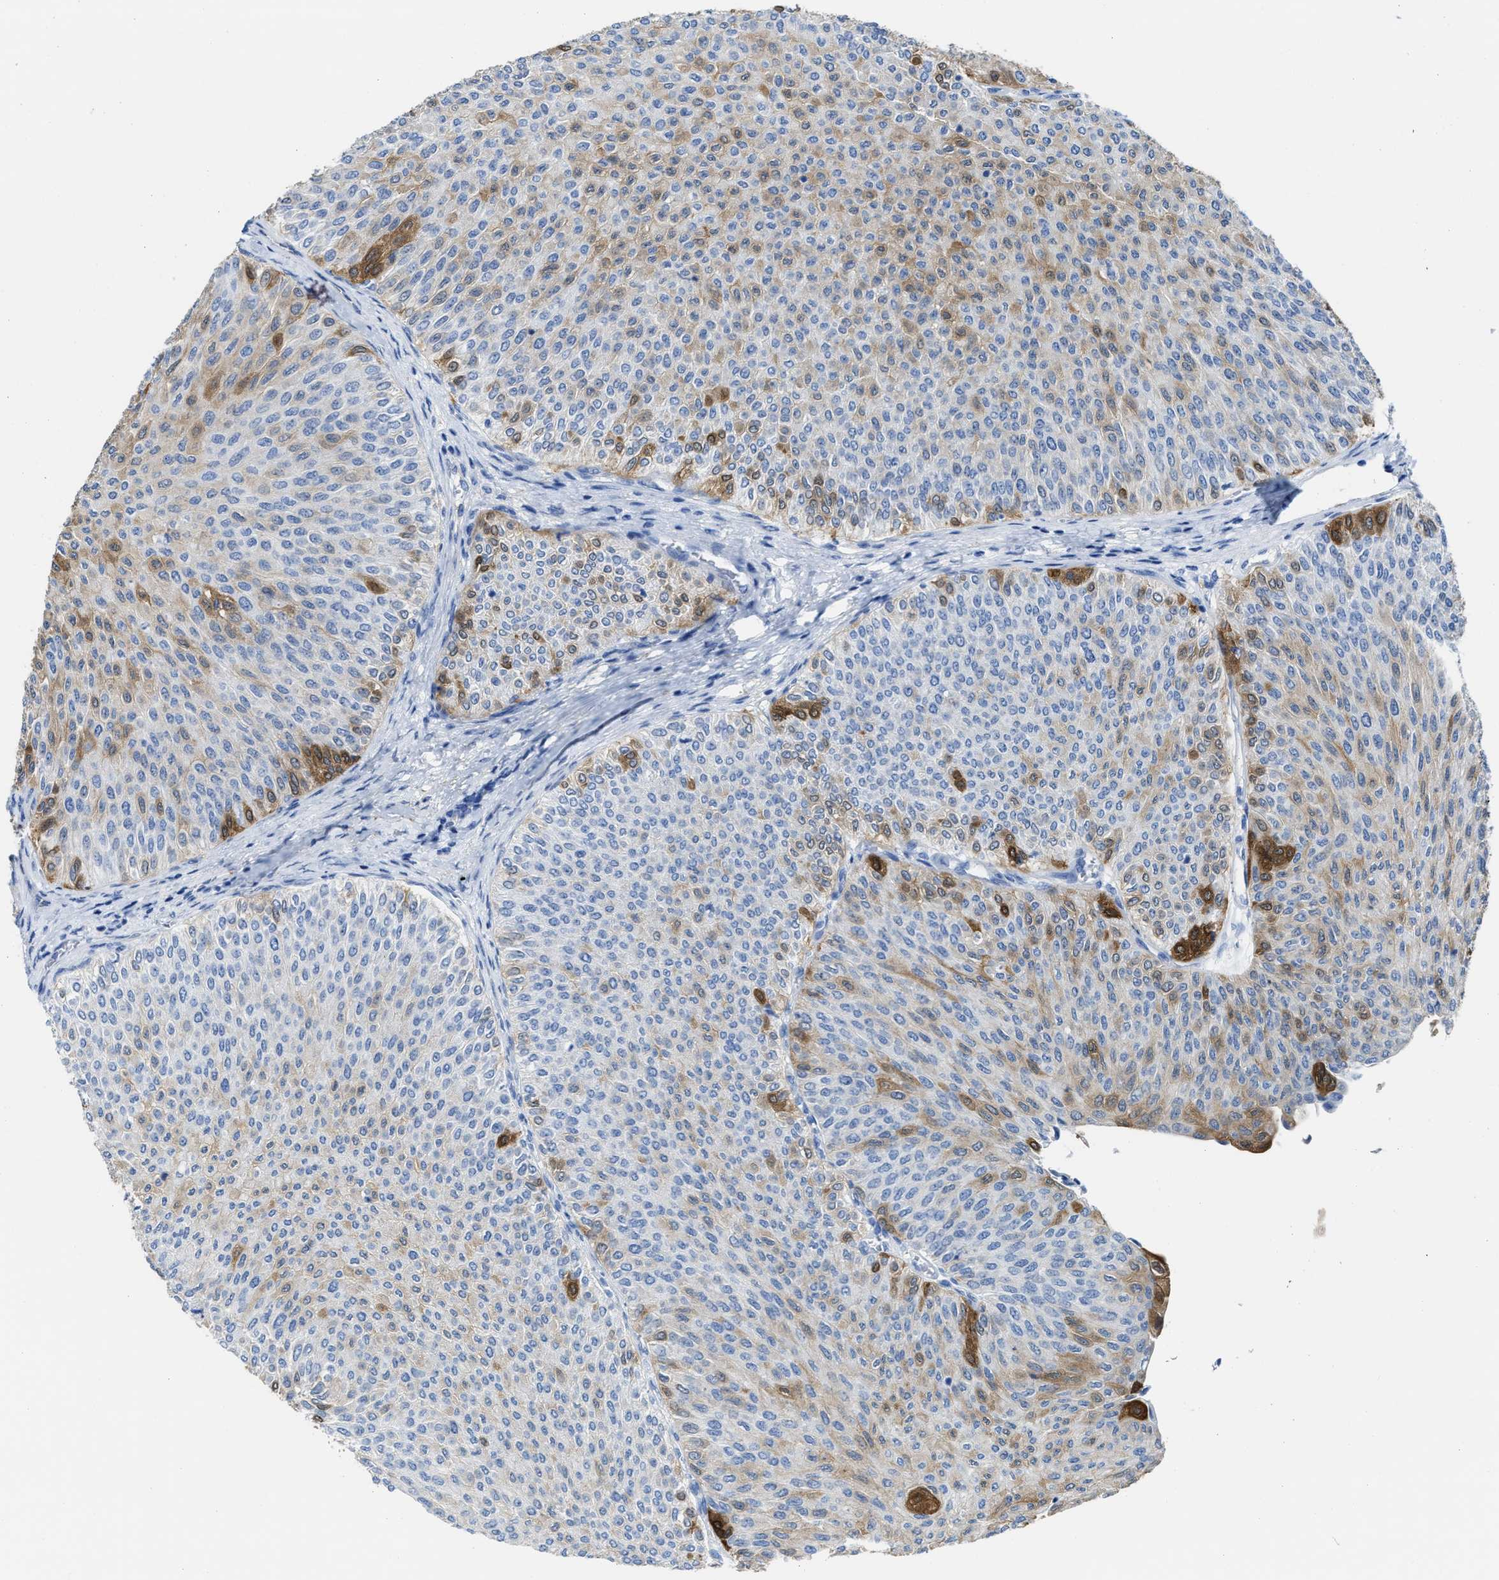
{"staining": {"intensity": "moderate", "quantity": "<25%", "location": "cytoplasmic/membranous"}, "tissue": "urothelial cancer", "cell_type": "Tumor cells", "image_type": "cancer", "snomed": [{"axis": "morphology", "description": "Urothelial carcinoma, Low grade"}, {"axis": "topography", "description": "Urinary bladder"}], "caption": "A low amount of moderate cytoplasmic/membranous staining is identified in about <25% of tumor cells in urothelial carcinoma (low-grade) tissue. (IHC, brightfield microscopy, high magnification).", "gene": "ASS1", "patient": {"sex": "male", "age": 78}}